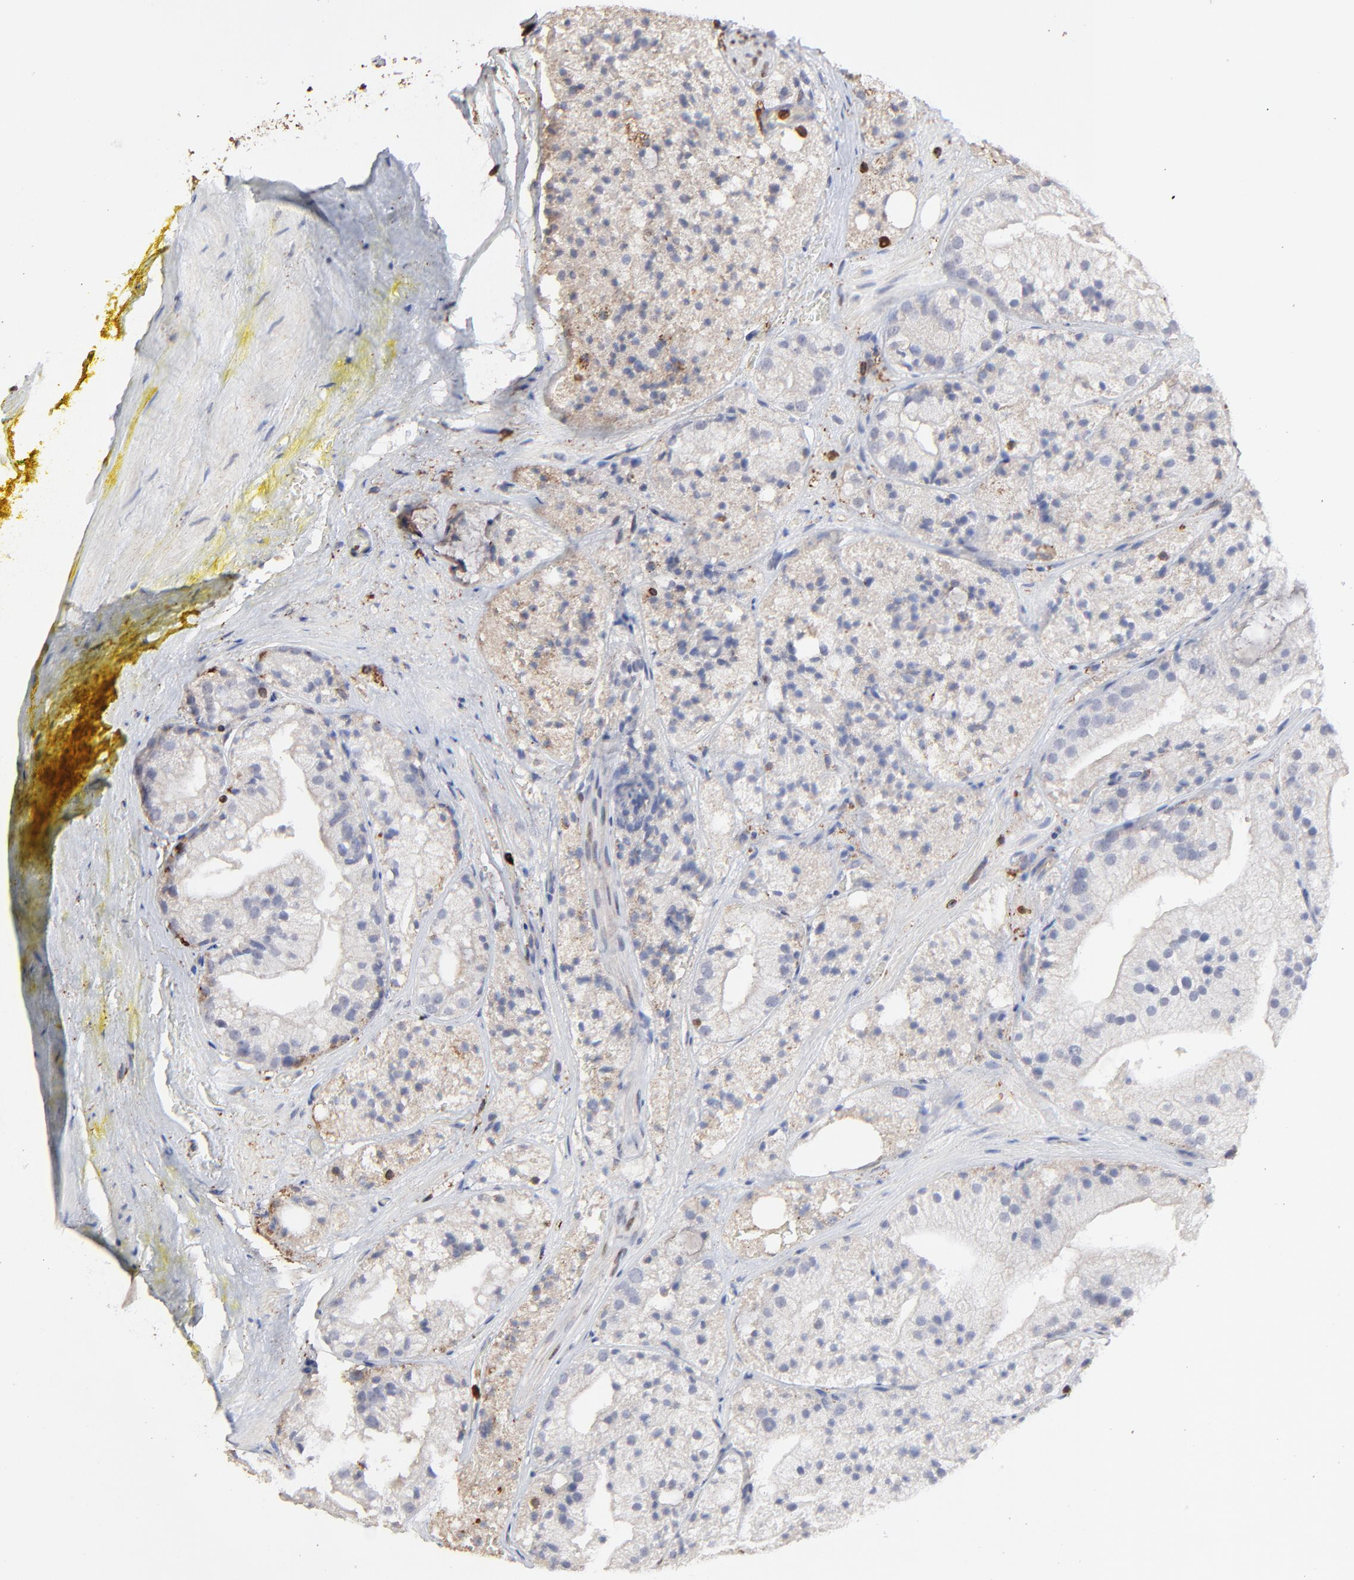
{"staining": {"intensity": "weak", "quantity": "<25%", "location": "cytoplasmic/membranous"}, "tissue": "prostate cancer", "cell_type": "Tumor cells", "image_type": "cancer", "snomed": [{"axis": "morphology", "description": "Adenocarcinoma, Low grade"}, {"axis": "topography", "description": "Prostate"}], "caption": "IHC of human adenocarcinoma (low-grade) (prostate) reveals no staining in tumor cells.", "gene": "SLC6A14", "patient": {"sex": "male", "age": 60}}